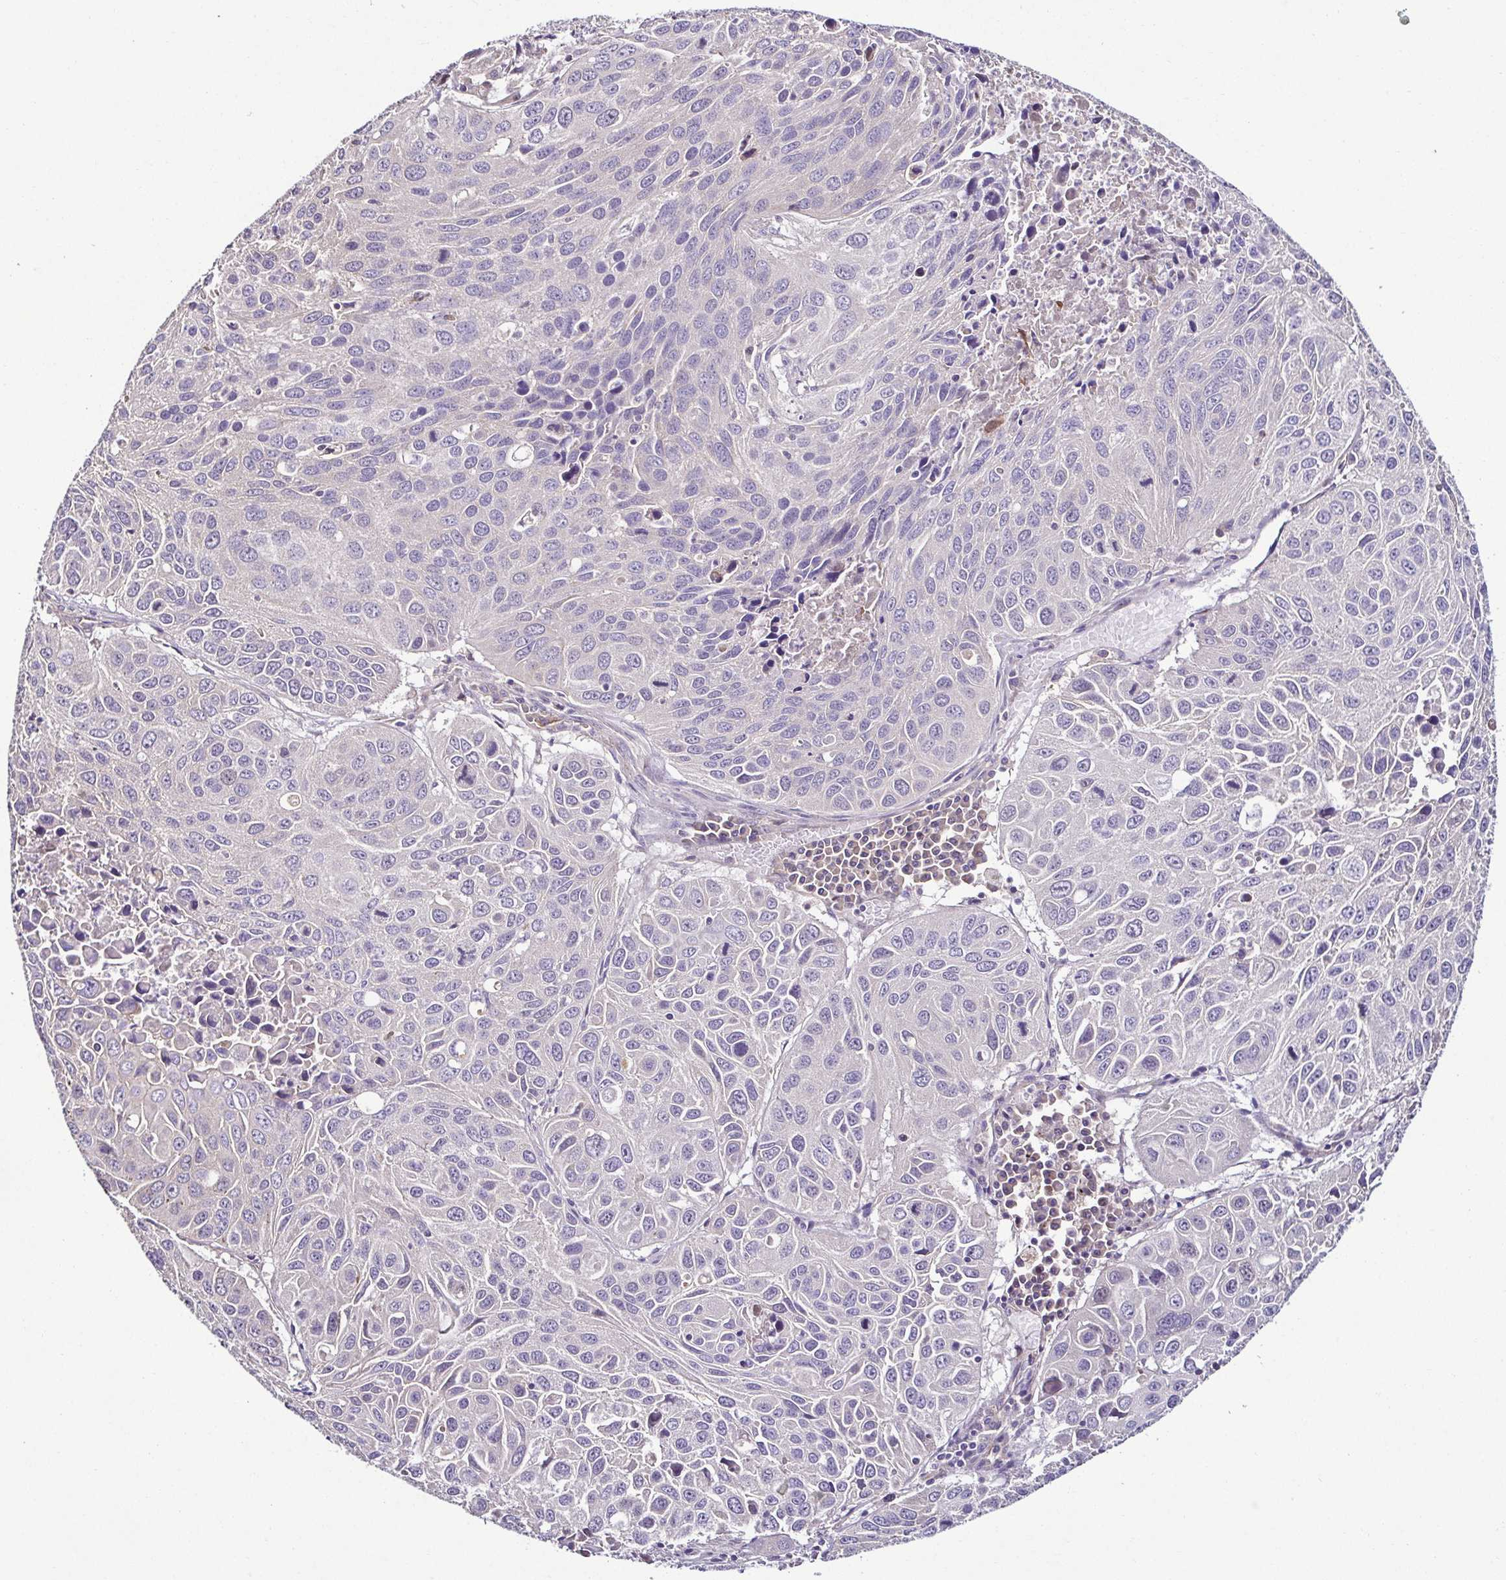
{"staining": {"intensity": "negative", "quantity": "none", "location": "none"}, "tissue": "lung cancer", "cell_type": "Tumor cells", "image_type": "cancer", "snomed": [{"axis": "morphology", "description": "Squamous cell carcinoma, NOS"}, {"axis": "topography", "description": "Lung"}], "caption": "Tumor cells are negative for protein expression in human lung cancer (squamous cell carcinoma).", "gene": "LMOD2", "patient": {"sex": "female", "age": 61}}